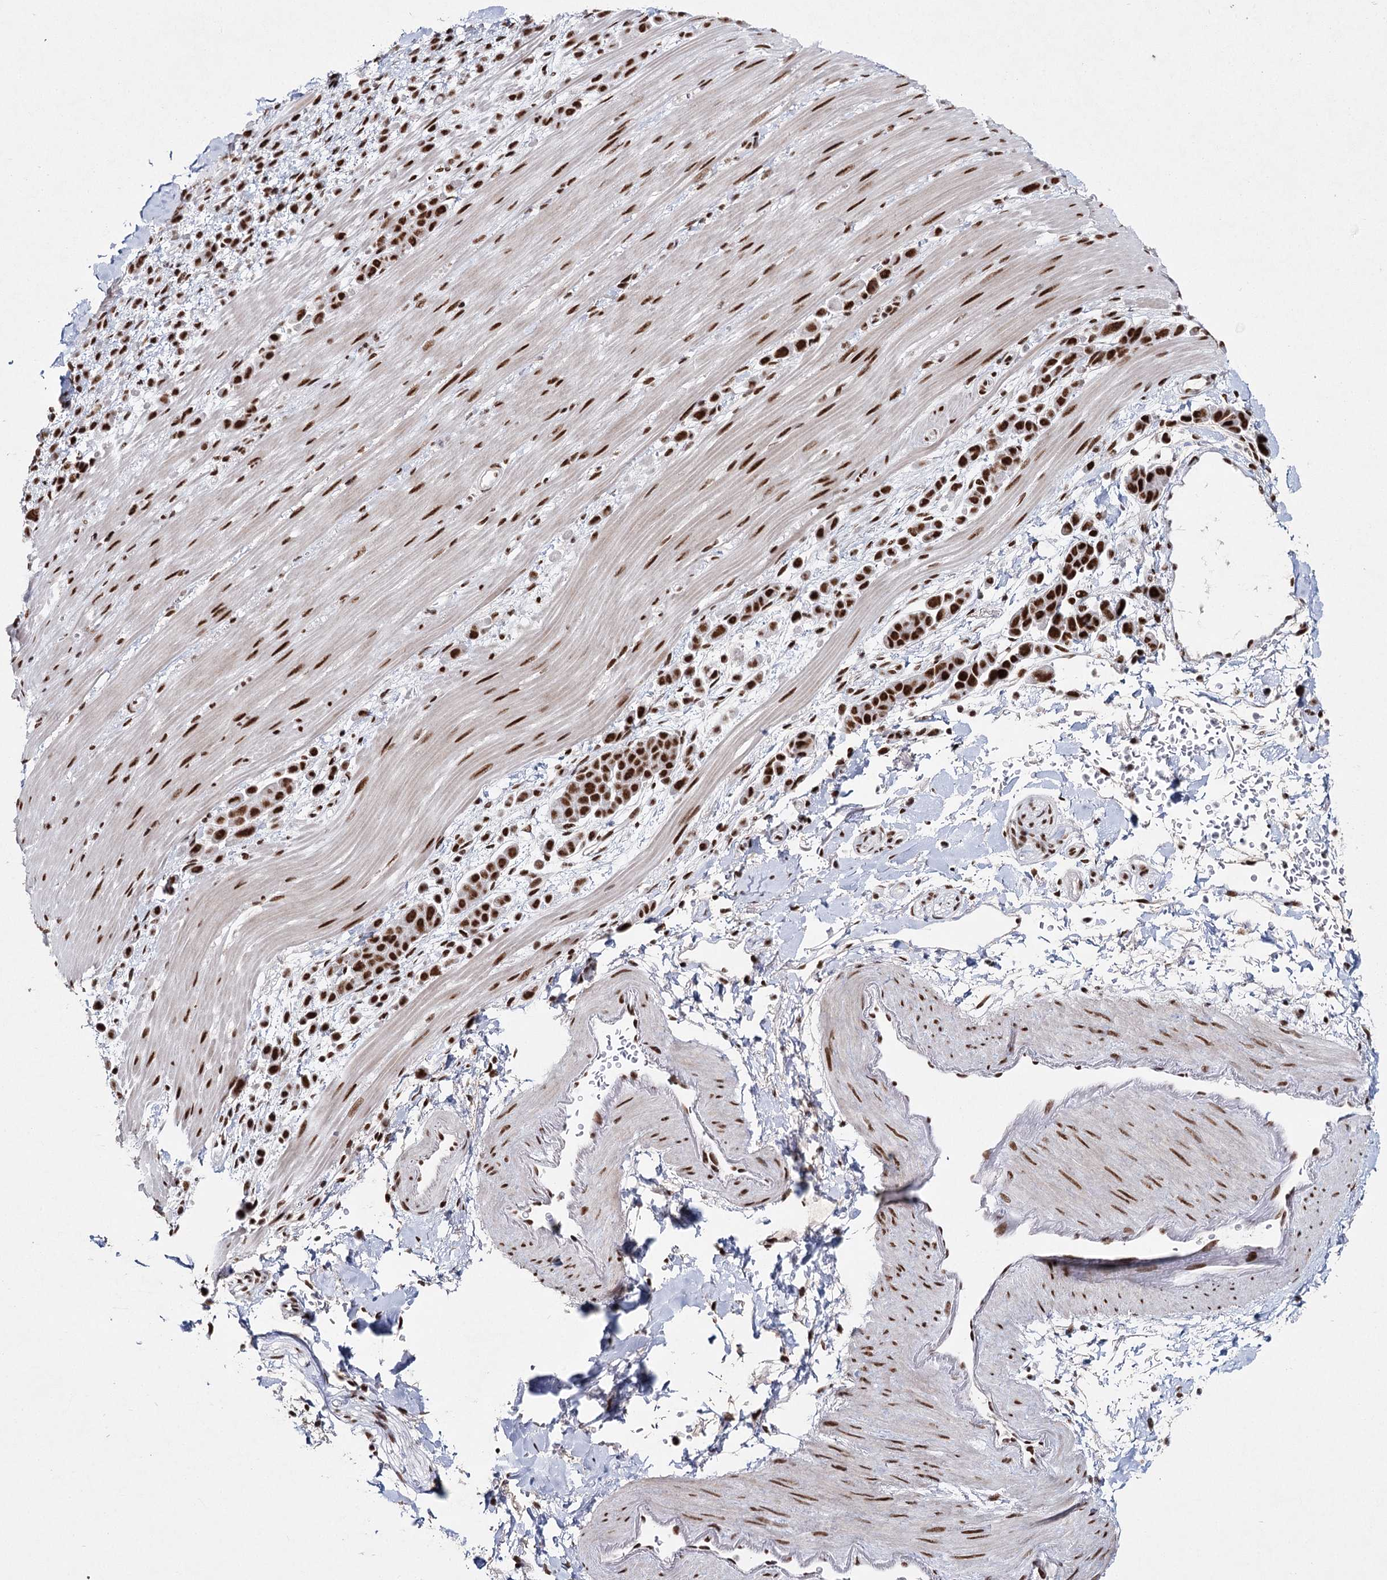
{"staining": {"intensity": "strong", "quantity": ">75%", "location": "nuclear"}, "tissue": "pancreatic cancer", "cell_type": "Tumor cells", "image_type": "cancer", "snomed": [{"axis": "morphology", "description": "Normal tissue, NOS"}, {"axis": "morphology", "description": "Adenocarcinoma, NOS"}, {"axis": "topography", "description": "Pancreas"}], "caption": "Pancreatic adenocarcinoma tissue reveals strong nuclear expression in approximately >75% of tumor cells", "gene": "SCAF8", "patient": {"sex": "female", "age": 64}}